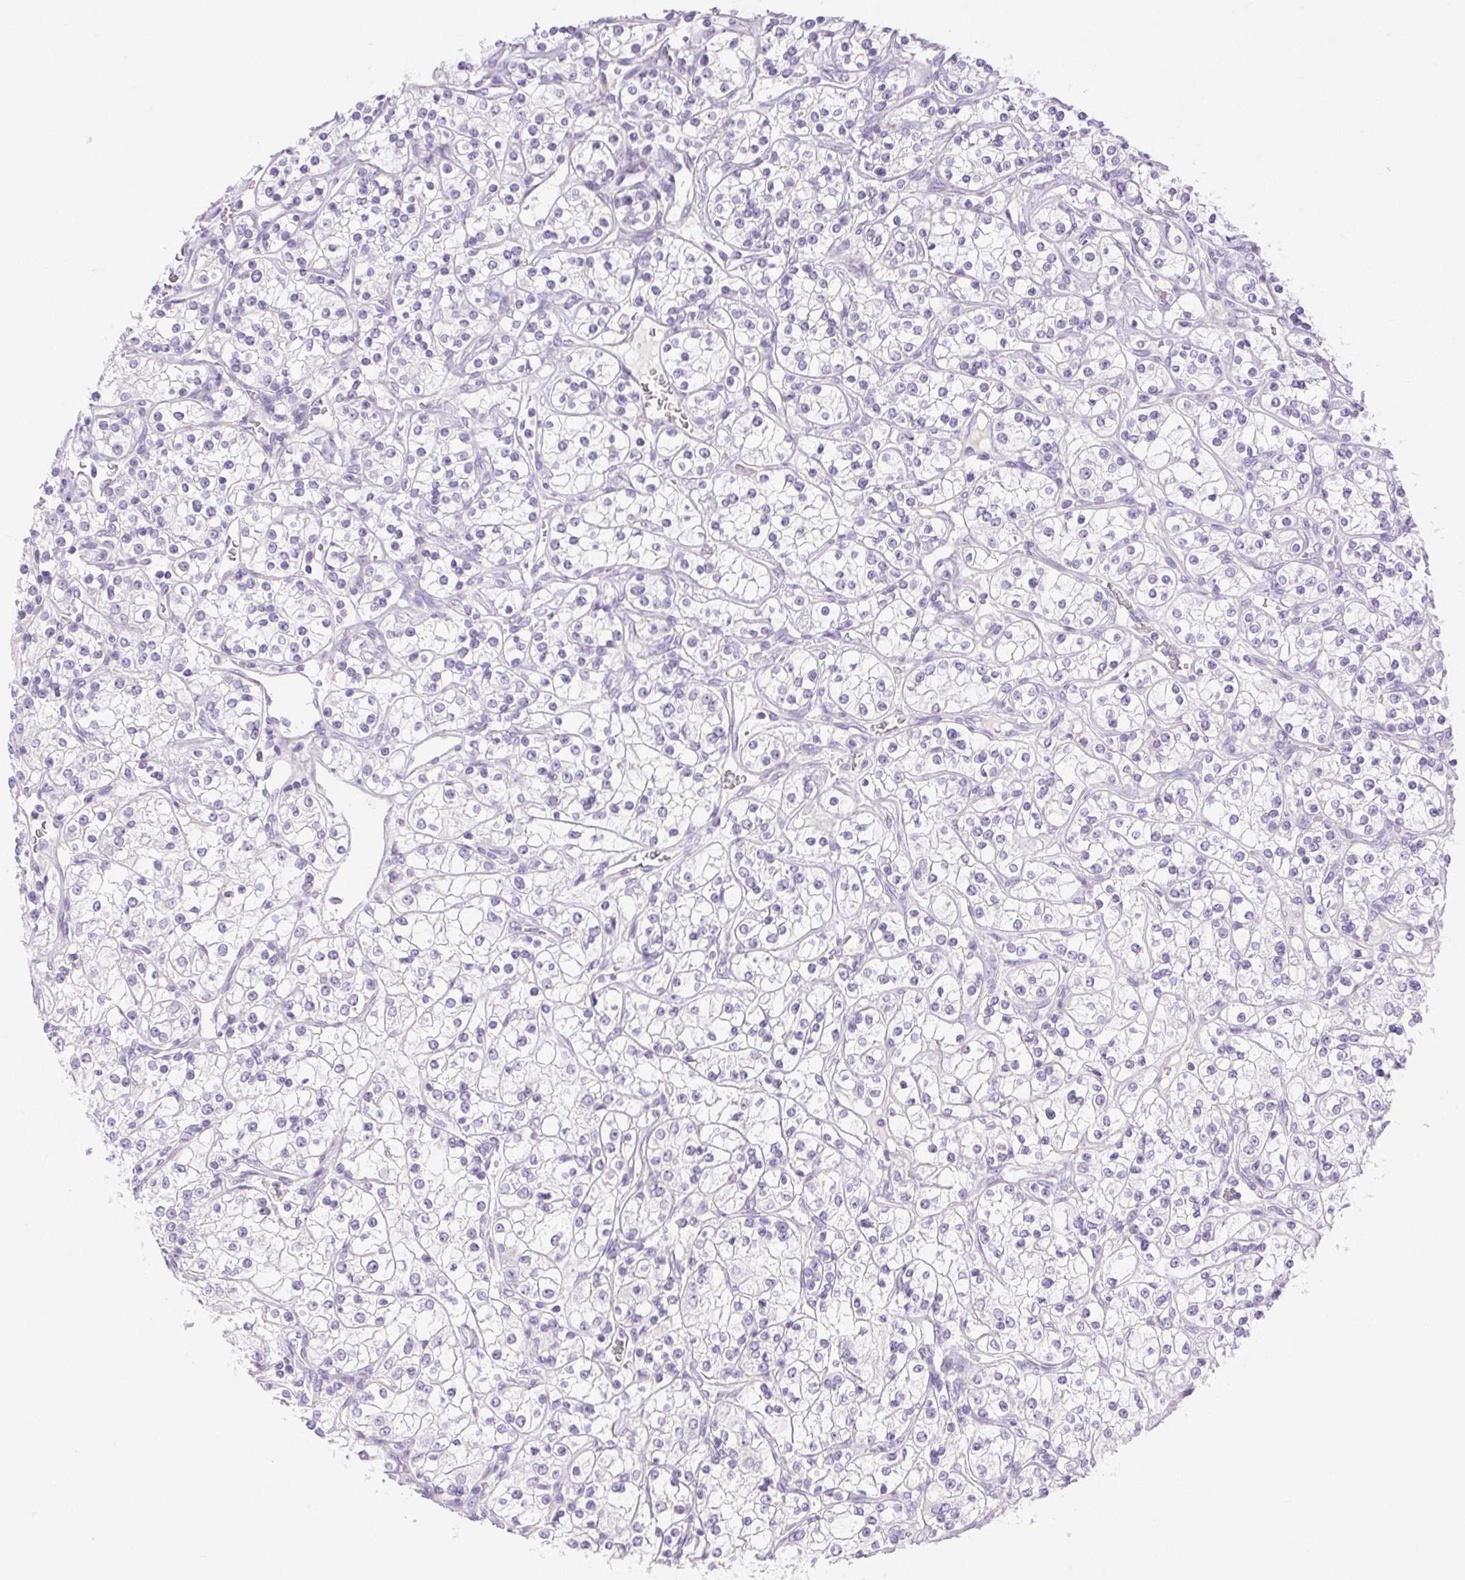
{"staining": {"intensity": "negative", "quantity": "none", "location": "none"}, "tissue": "renal cancer", "cell_type": "Tumor cells", "image_type": "cancer", "snomed": [{"axis": "morphology", "description": "Adenocarcinoma, NOS"}, {"axis": "topography", "description": "Kidney"}], "caption": "DAB immunohistochemical staining of human adenocarcinoma (renal) demonstrates no significant expression in tumor cells.", "gene": "CLDN16", "patient": {"sex": "male", "age": 77}}